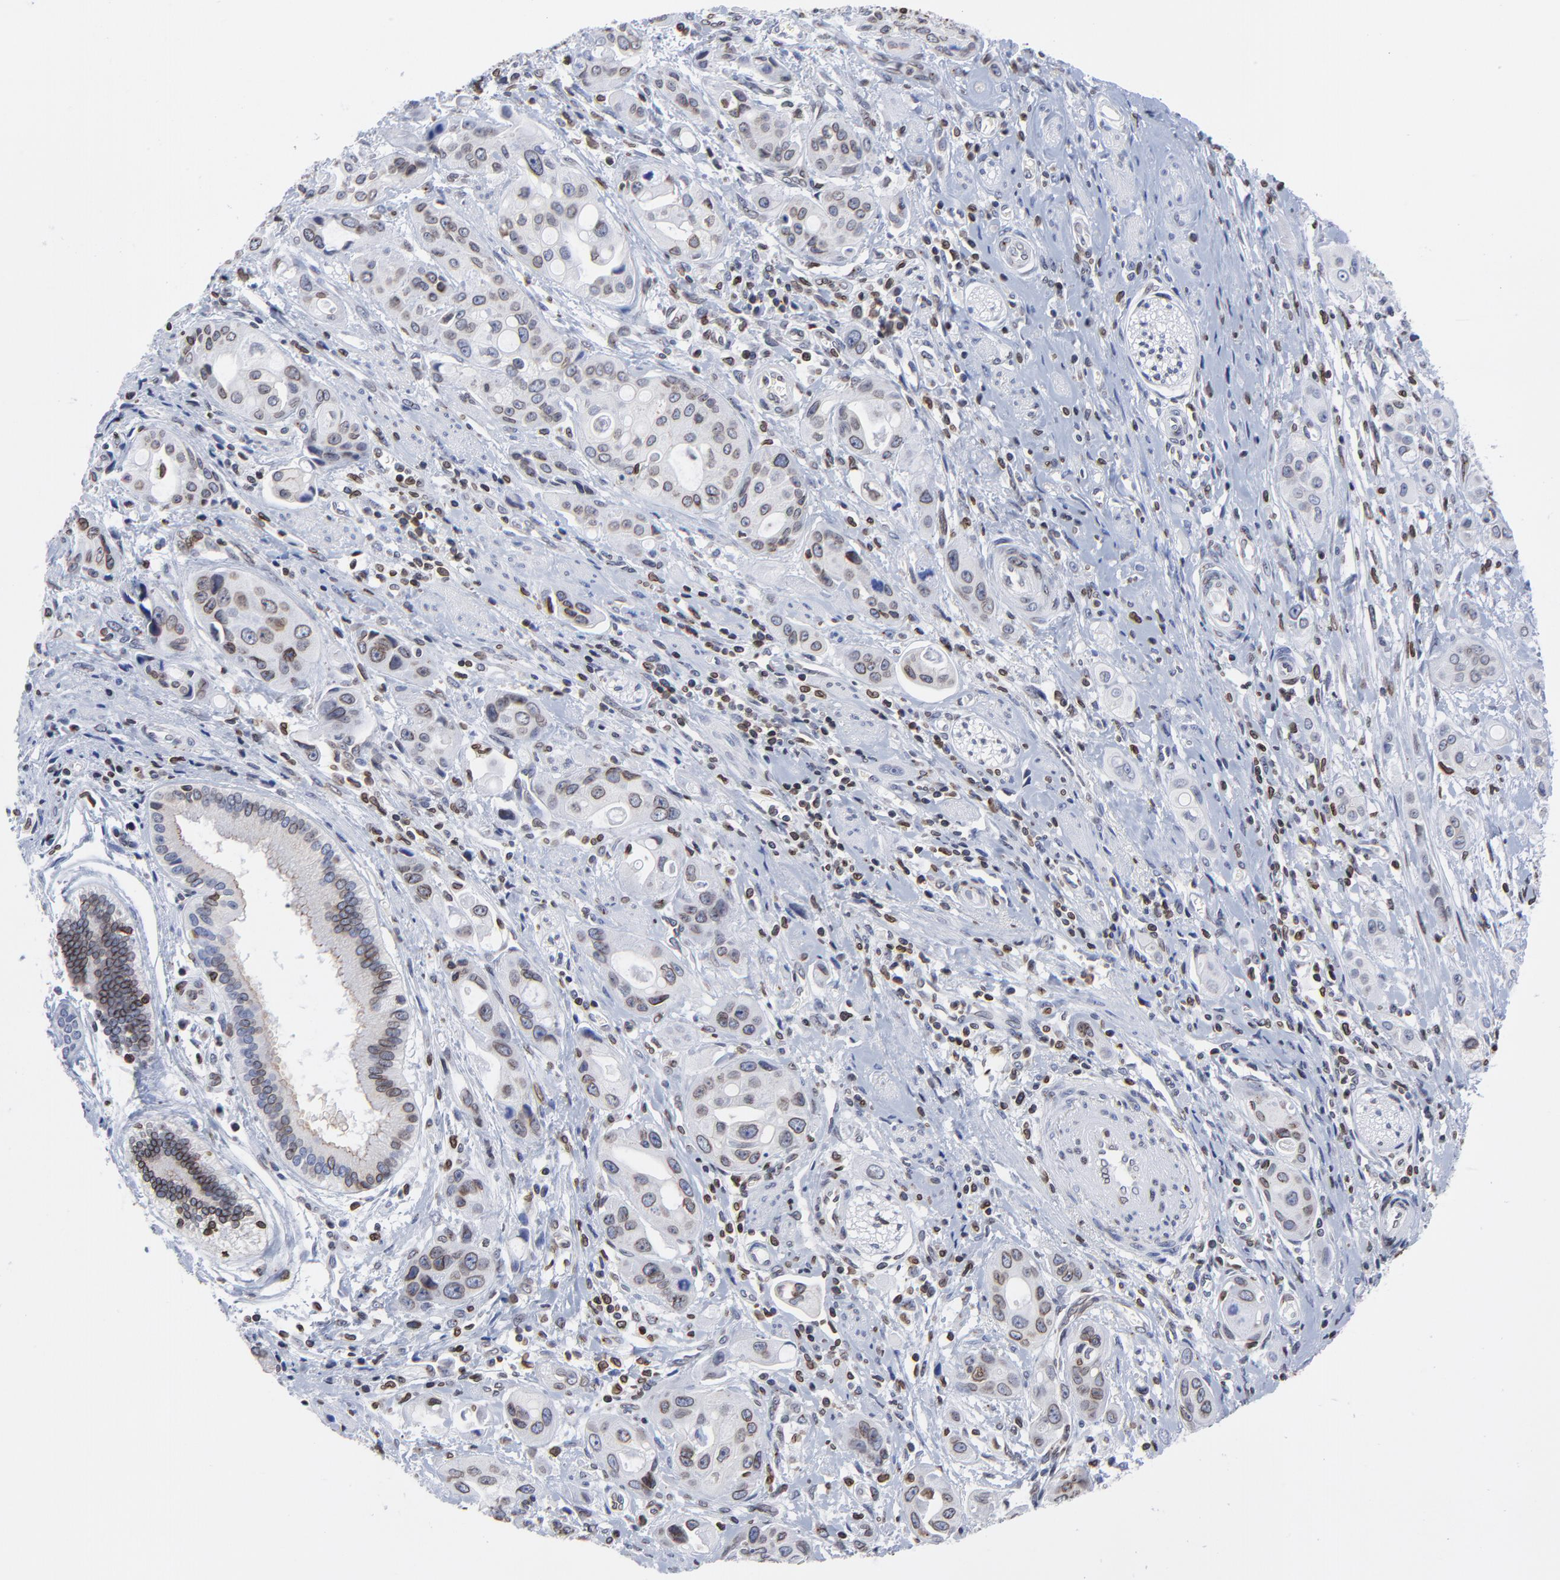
{"staining": {"intensity": "weak", "quantity": "25%-75%", "location": "cytoplasmic/membranous,nuclear"}, "tissue": "pancreatic cancer", "cell_type": "Tumor cells", "image_type": "cancer", "snomed": [{"axis": "morphology", "description": "Adenocarcinoma, NOS"}, {"axis": "topography", "description": "Pancreas"}], "caption": "Immunohistochemistry (IHC) staining of pancreatic adenocarcinoma, which reveals low levels of weak cytoplasmic/membranous and nuclear staining in approximately 25%-75% of tumor cells indicating weak cytoplasmic/membranous and nuclear protein expression. The staining was performed using DAB (brown) for protein detection and nuclei were counterstained in hematoxylin (blue).", "gene": "THAP7", "patient": {"sex": "female", "age": 60}}